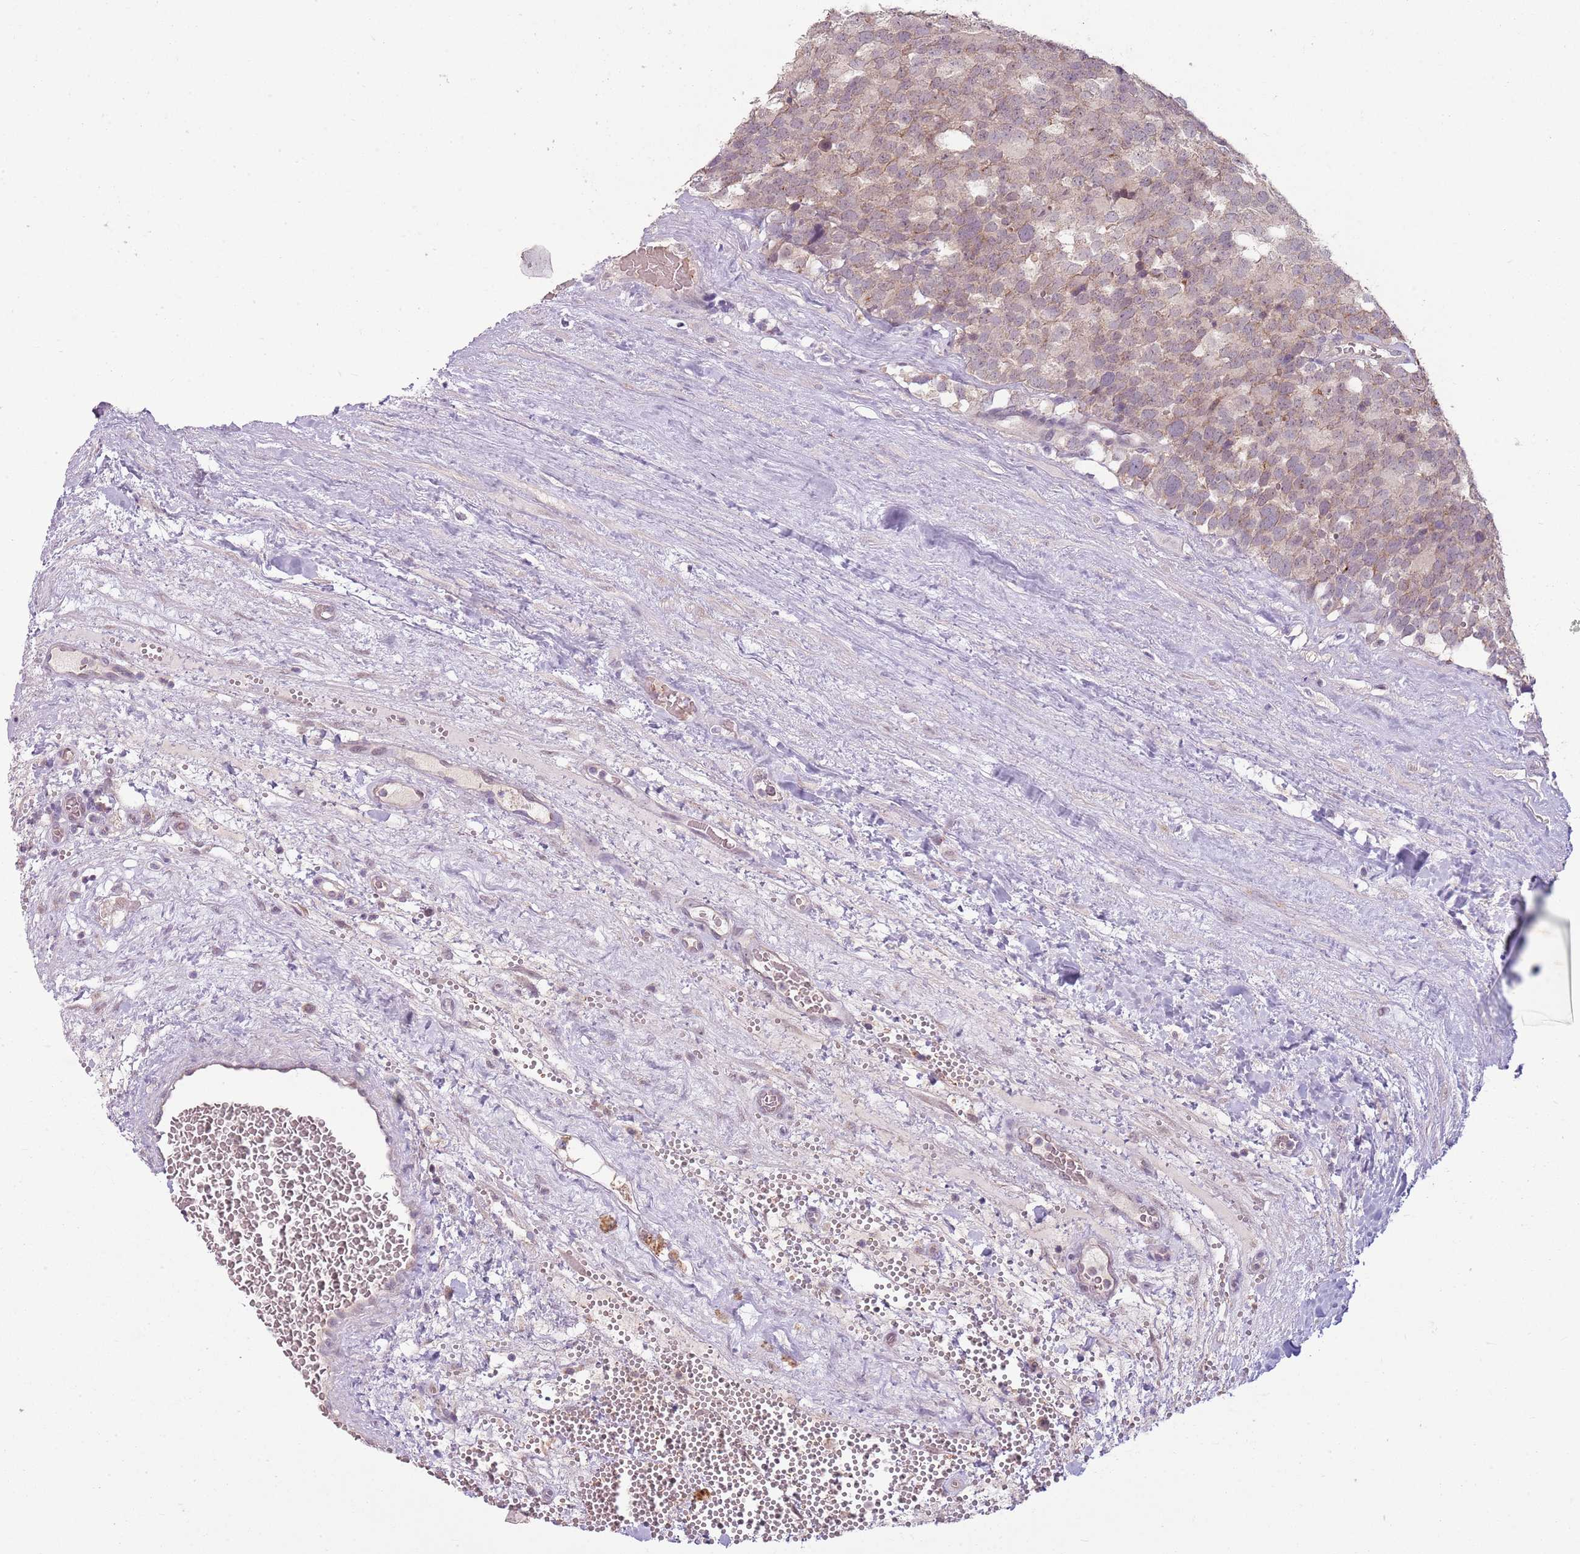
{"staining": {"intensity": "weak", "quantity": "25%-75%", "location": "cytoplasmic/membranous"}, "tissue": "testis cancer", "cell_type": "Tumor cells", "image_type": "cancer", "snomed": [{"axis": "morphology", "description": "Seminoma, NOS"}, {"axis": "topography", "description": "Testis"}], "caption": "Weak cytoplasmic/membranous expression for a protein is appreciated in about 25%-75% of tumor cells of testis cancer using immunohistochemistry (IHC).", "gene": "TEKT4", "patient": {"sex": "male", "age": 71}}